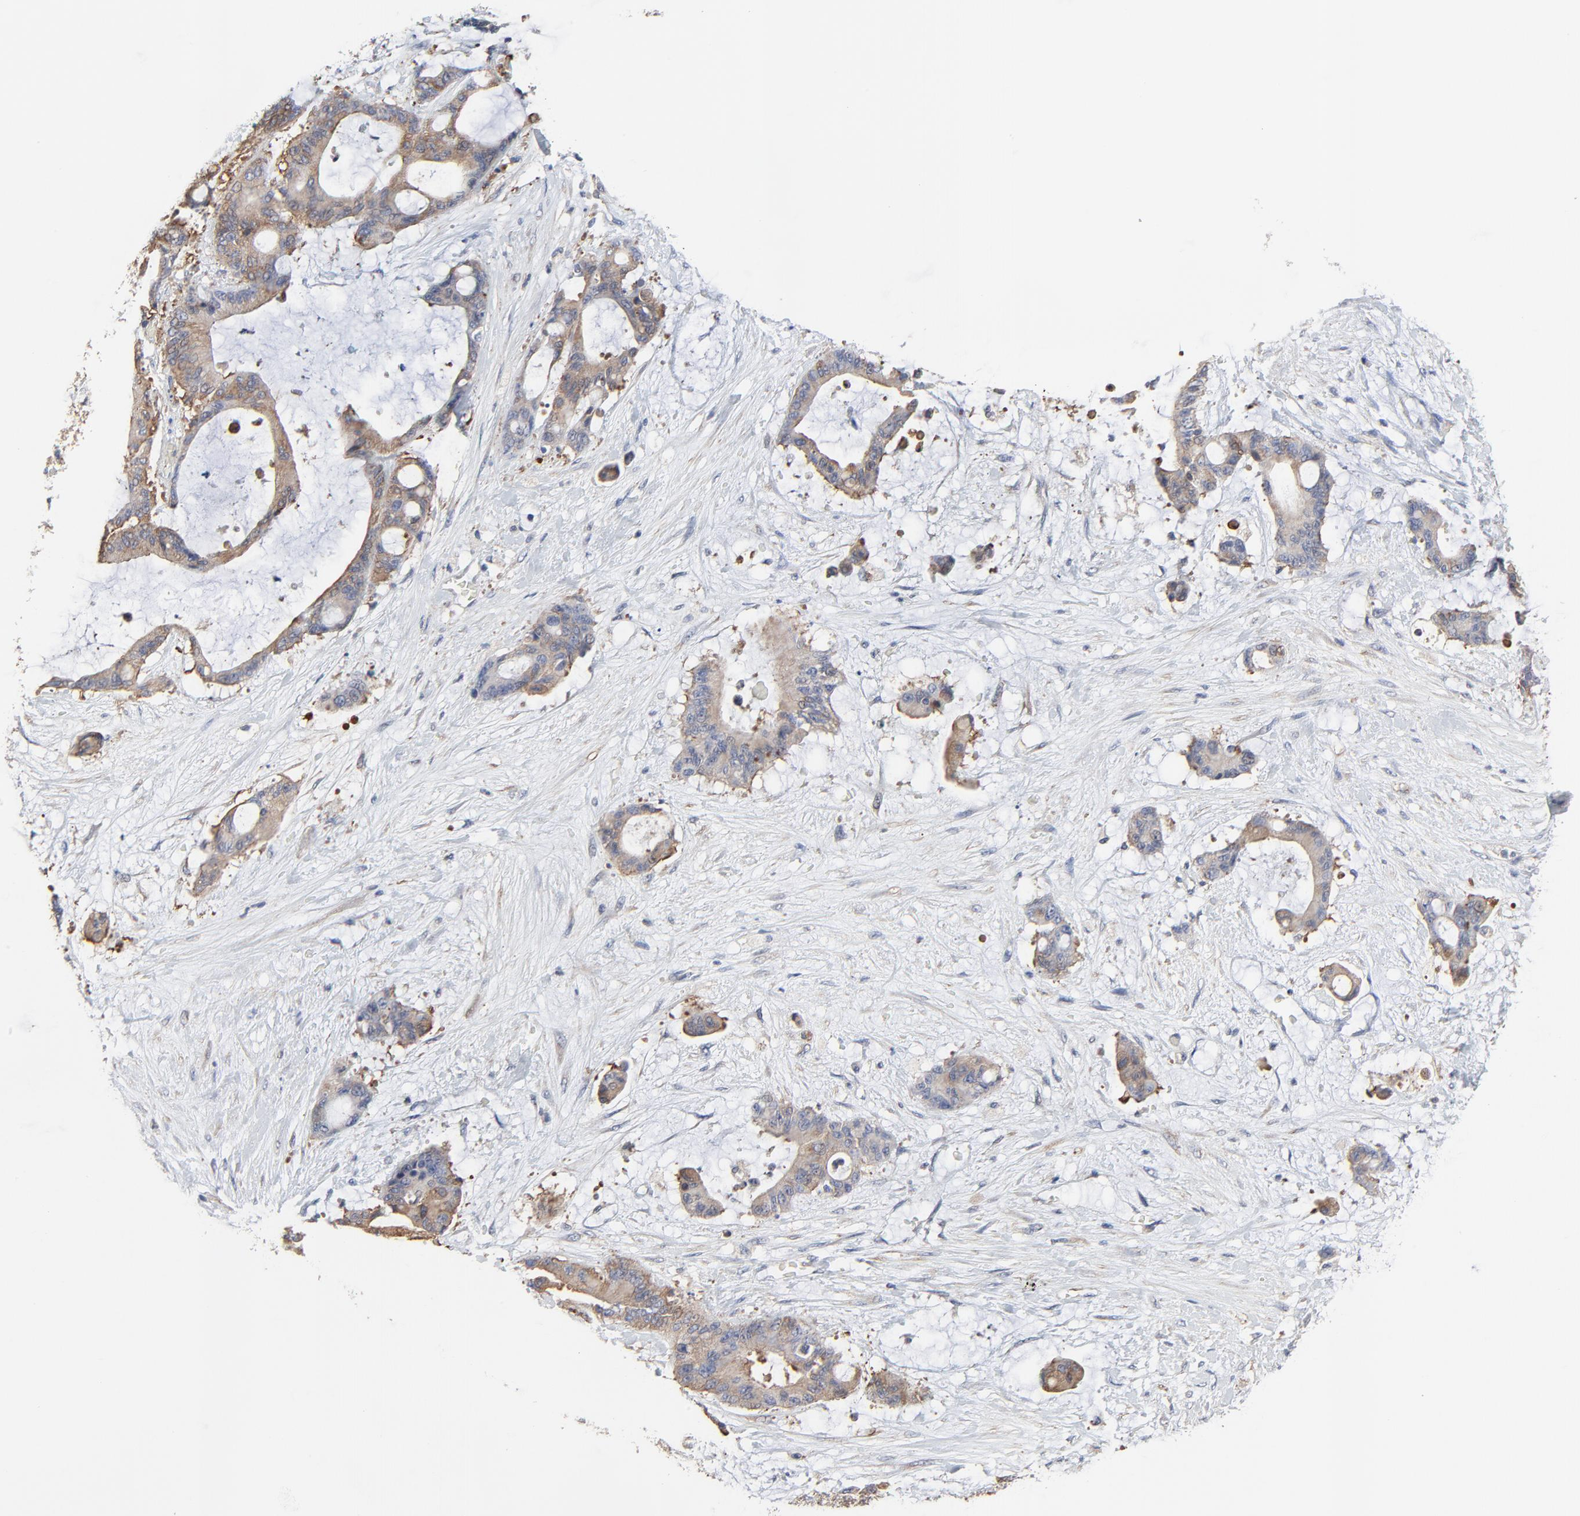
{"staining": {"intensity": "moderate", "quantity": ">75%", "location": "cytoplasmic/membranous"}, "tissue": "liver cancer", "cell_type": "Tumor cells", "image_type": "cancer", "snomed": [{"axis": "morphology", "description": "Cholangiocarcinoma"}, {"axis": "topography", "description": "Liver"}], "caption": "Protein staining of liver cholangiocarcinoma tissue reveals moderate cytoplasmic/membranous positivity in approximately >75% of tumor cells.", "gene": "NXF3", "patient": {"sex": "female", "age": 73}}